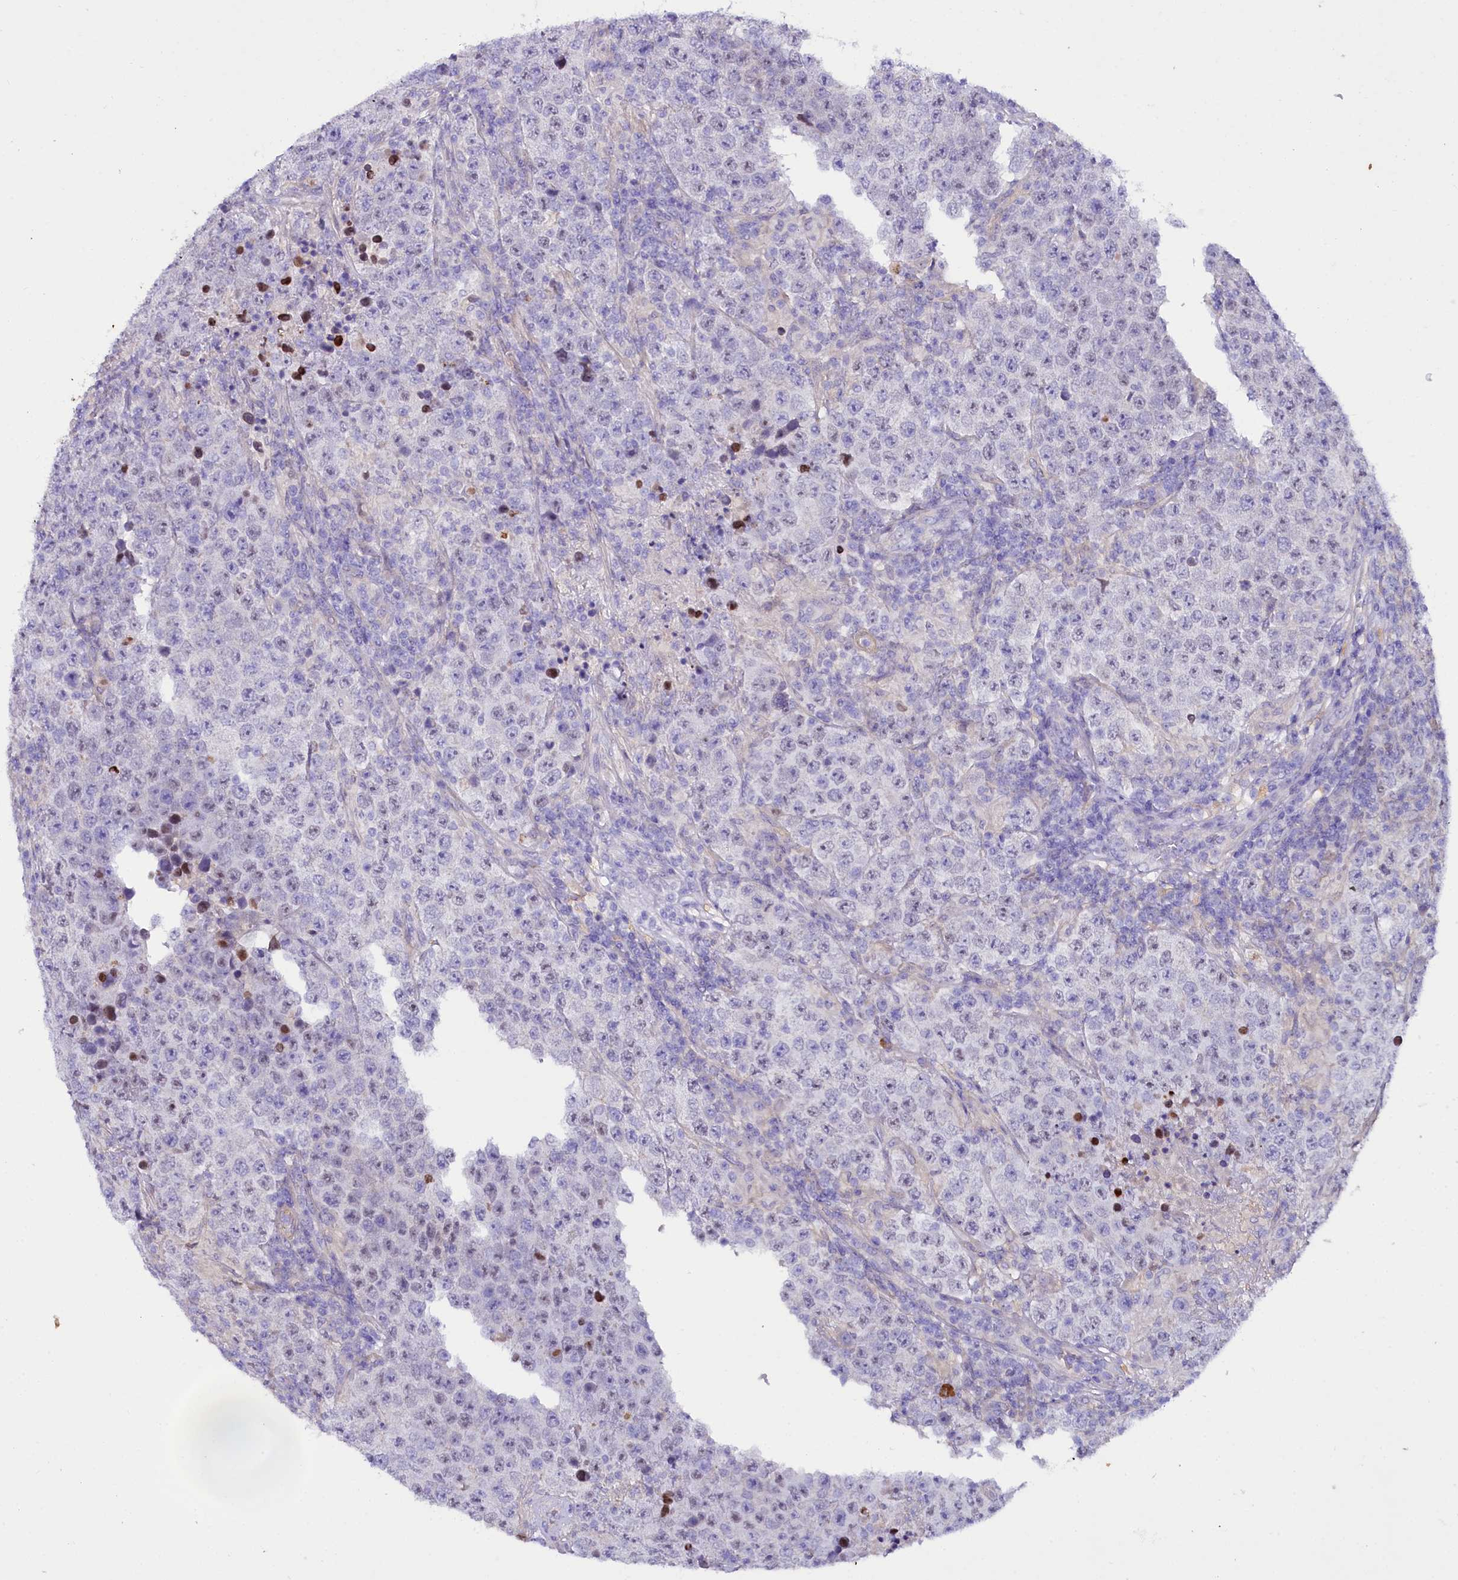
{"staining": {"intensity": "negative", "quantity": "none", "location": "none"}, "tissue": "testis cancer", "cell_type": "Tumor cells", "image_type": "cancer", "snomed": [{"axis": "morphology", "description": "Normal tissue, NOS"}, {"axis": "morphology", "description": "Urothelial carcinoma, High grade"}, {"axis": "morphology", "description": "Seminoma, NOS"}, {"axis": "morphology", "description": "Carcinoma, Embryonal, NOS"}, {"axis": "topography", "description": "Urinary bladder"}, {"axis": "topography", "description": "Testis"}], "caption": "An image of testis embryonal carcinoma stained for a protein reveals no brown staining in tumor cells.", "gene": "FAAP20", "patient": {"sex": "male", "age": 41}}